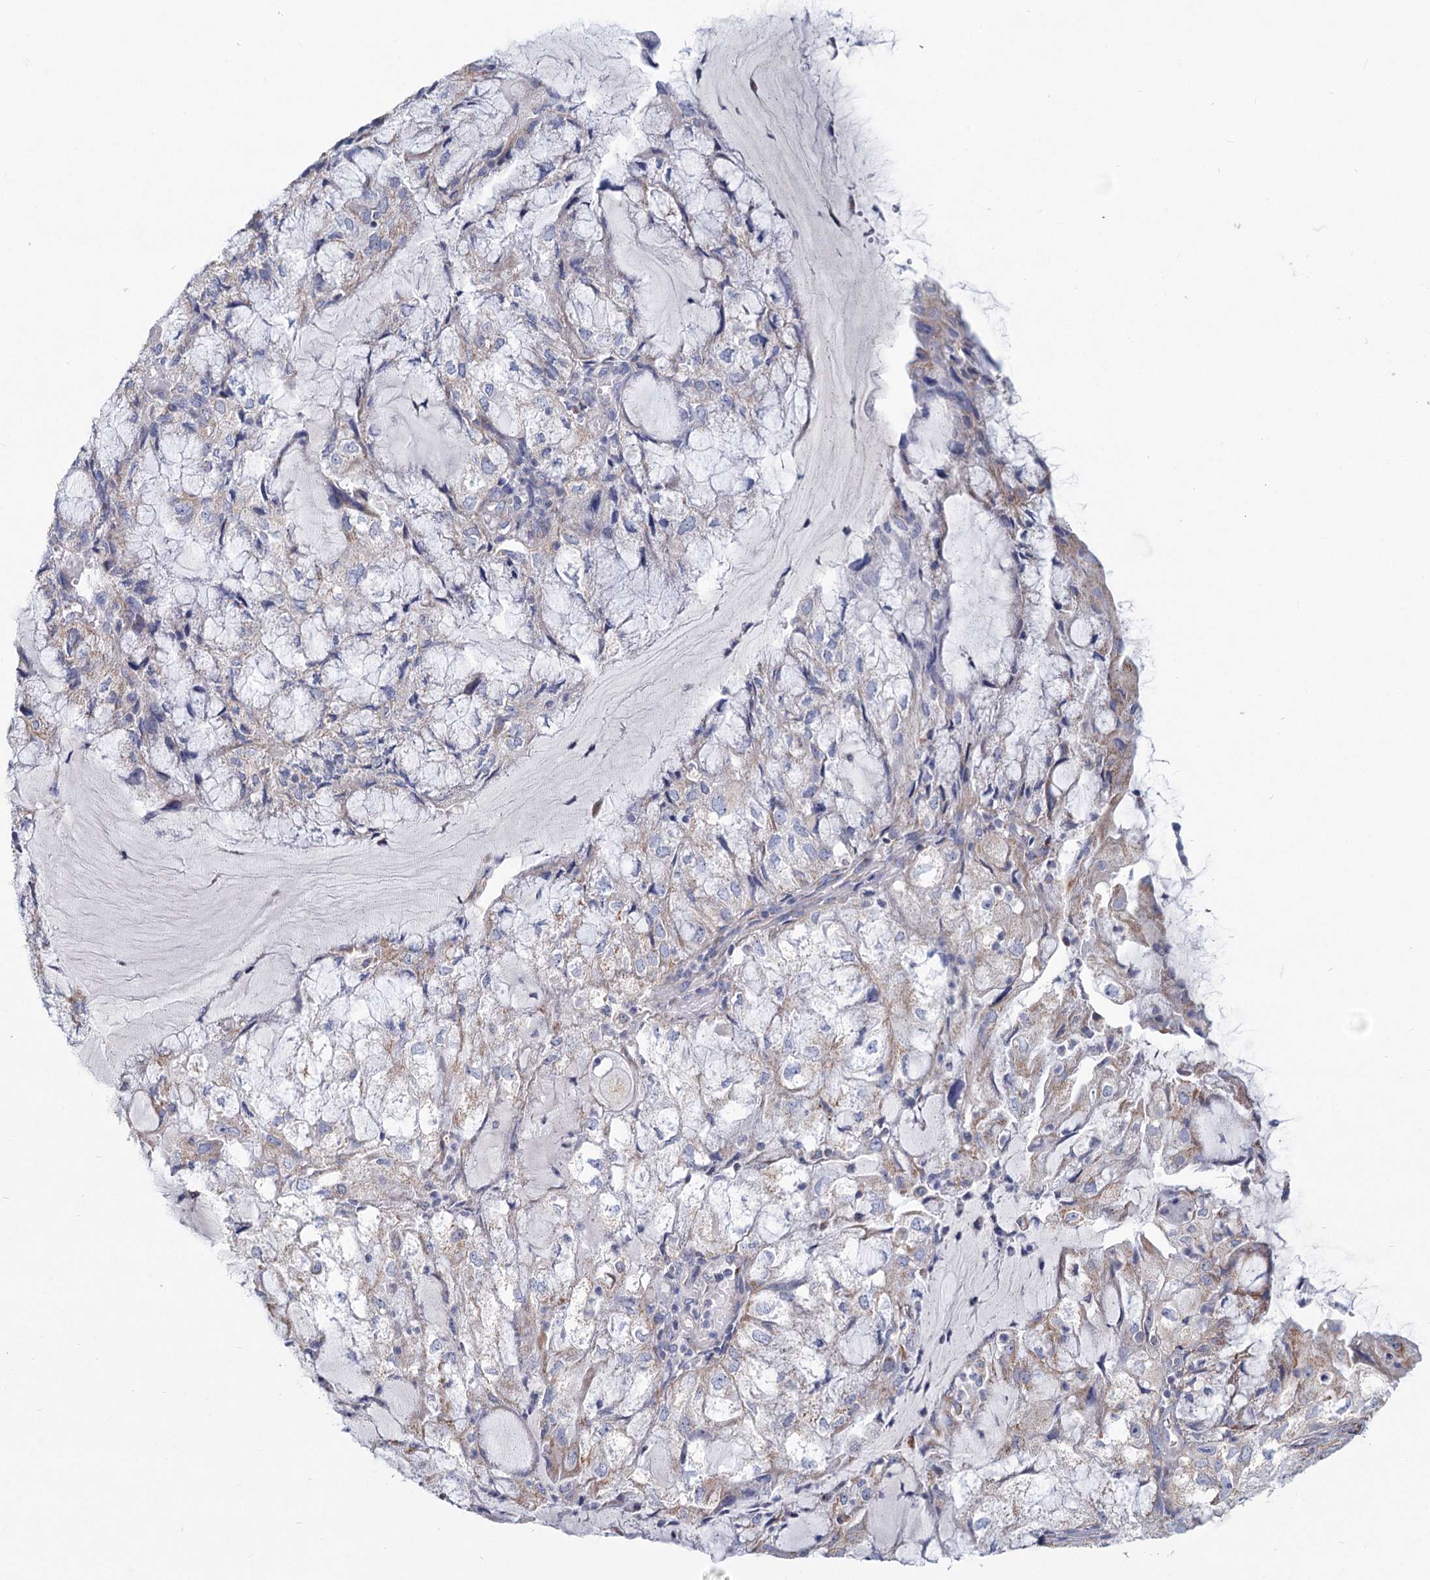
{"staining": {"intensity": "moderate", "quantity": "<25%", "location": "cytoplasmic/membranous"}, "tissue": "endometrial cancer", "cell_type": "Tumor cells", "image_type": "cancer", "snomed": [{"axis": "morphology", "description": "Adenocarcinoma, NOS"}, {"axis": "topography", "description": "Endometrium"}], "caption": "Endometrial cancer (adenocarcinoma) stained with DAB (3,3'-diaminobenzidine) IHC shows low levels of moderate cytoplasmic/membranous expression in about <25% of tumor cells.", "gene": "NDUFC2", "patient": {"sex": "female", "age": 81}}